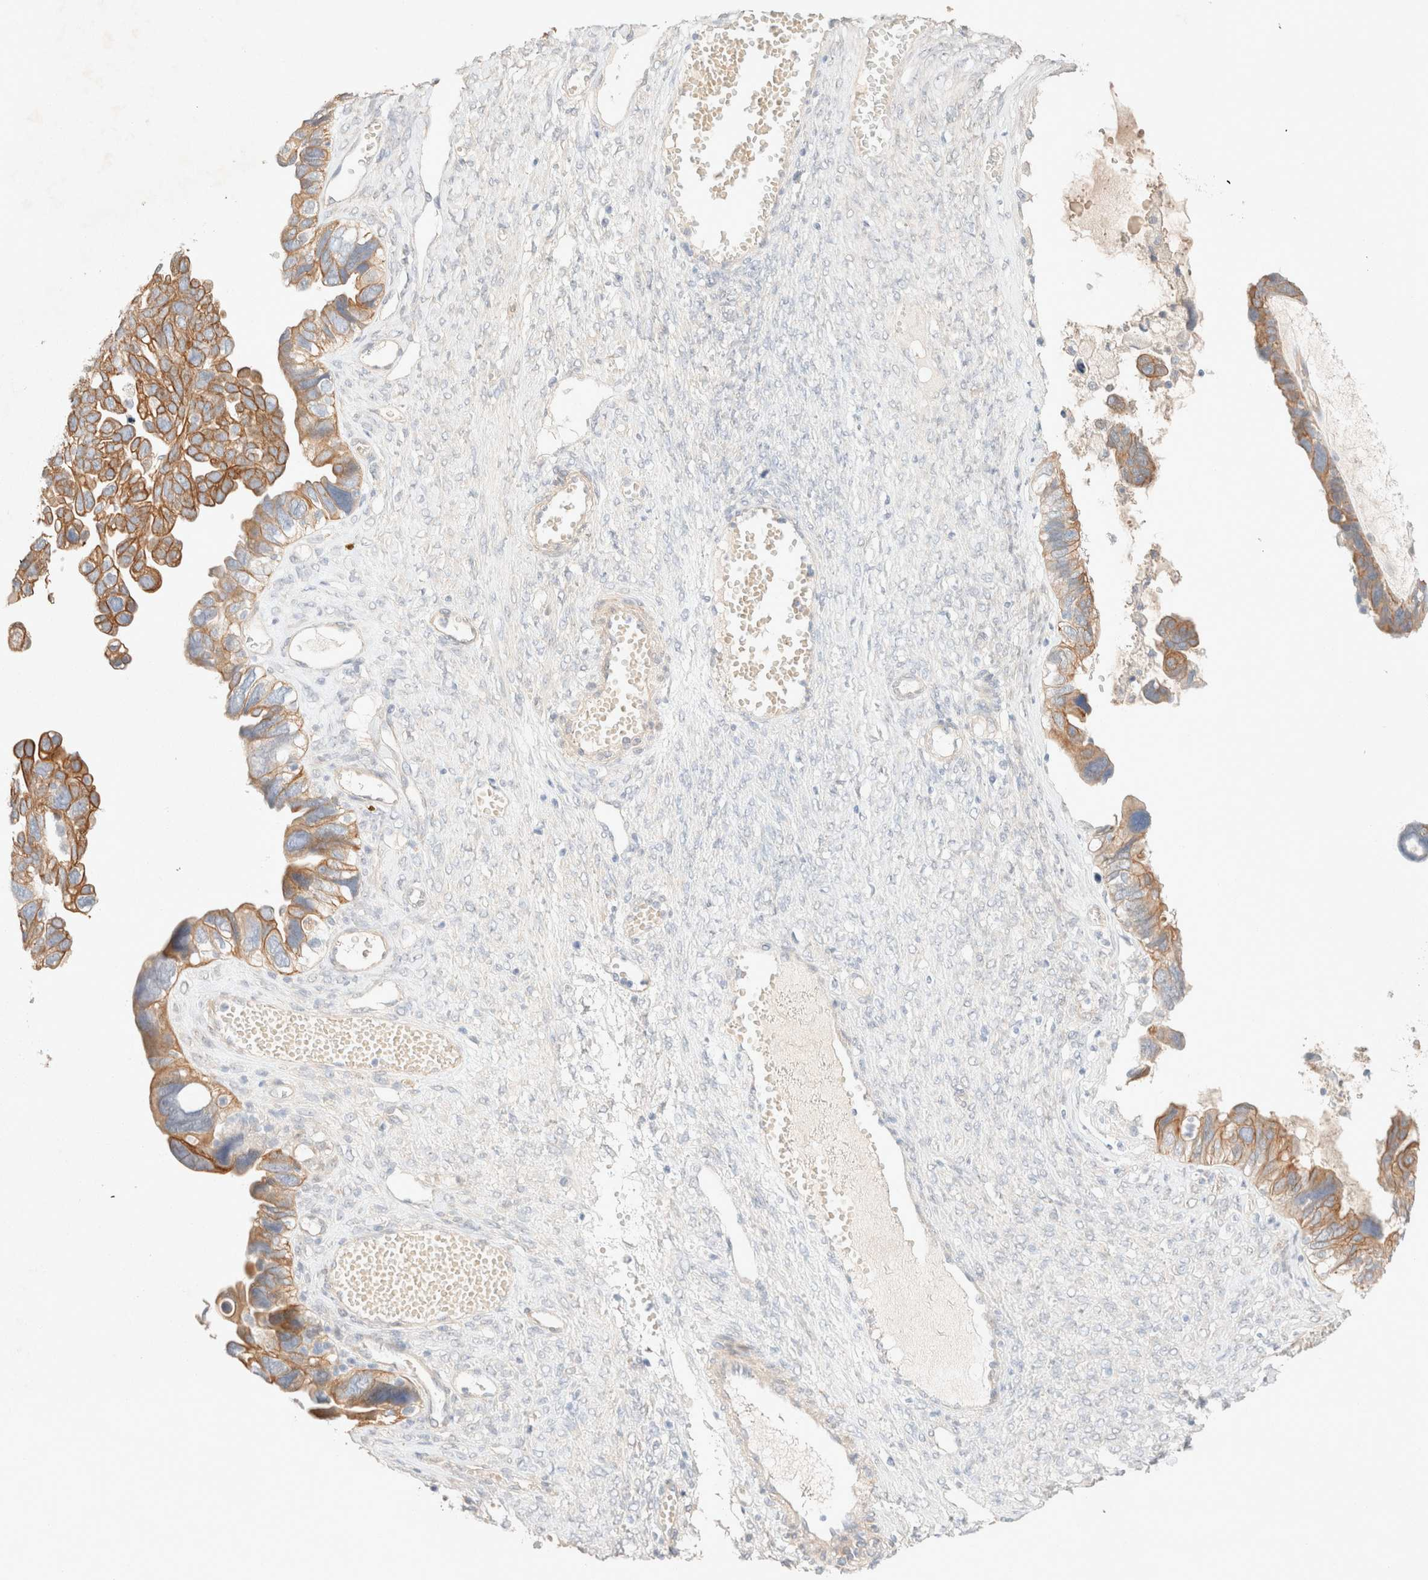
{"staining": {"intensity": "moderate", "quantity": "25%-75%", "location": "cytoplasmic/membranous"}, "tissue": "ovarian cancer", "cell_type": "Tumor cells", "image_type": "cancer", "snomed": [{"axis": "morphology", "description": "Cystadenocarcinoma, serous, NOS"}, {"axis": "topography", "description": "Ovary"}], "caption": "Moderate cytoplasmic/membranous protein expression is seen in approximately 25%-75% of tumor cells in ovarian cancer (serous cystadenocarcinoma). The staining was performed using DAB, with brown indicating positive protein expression. Nuclei are stained blue with hematoxylin.", "gene": "CSNK1E", "patient": {"sex": "female", "age": 79}}